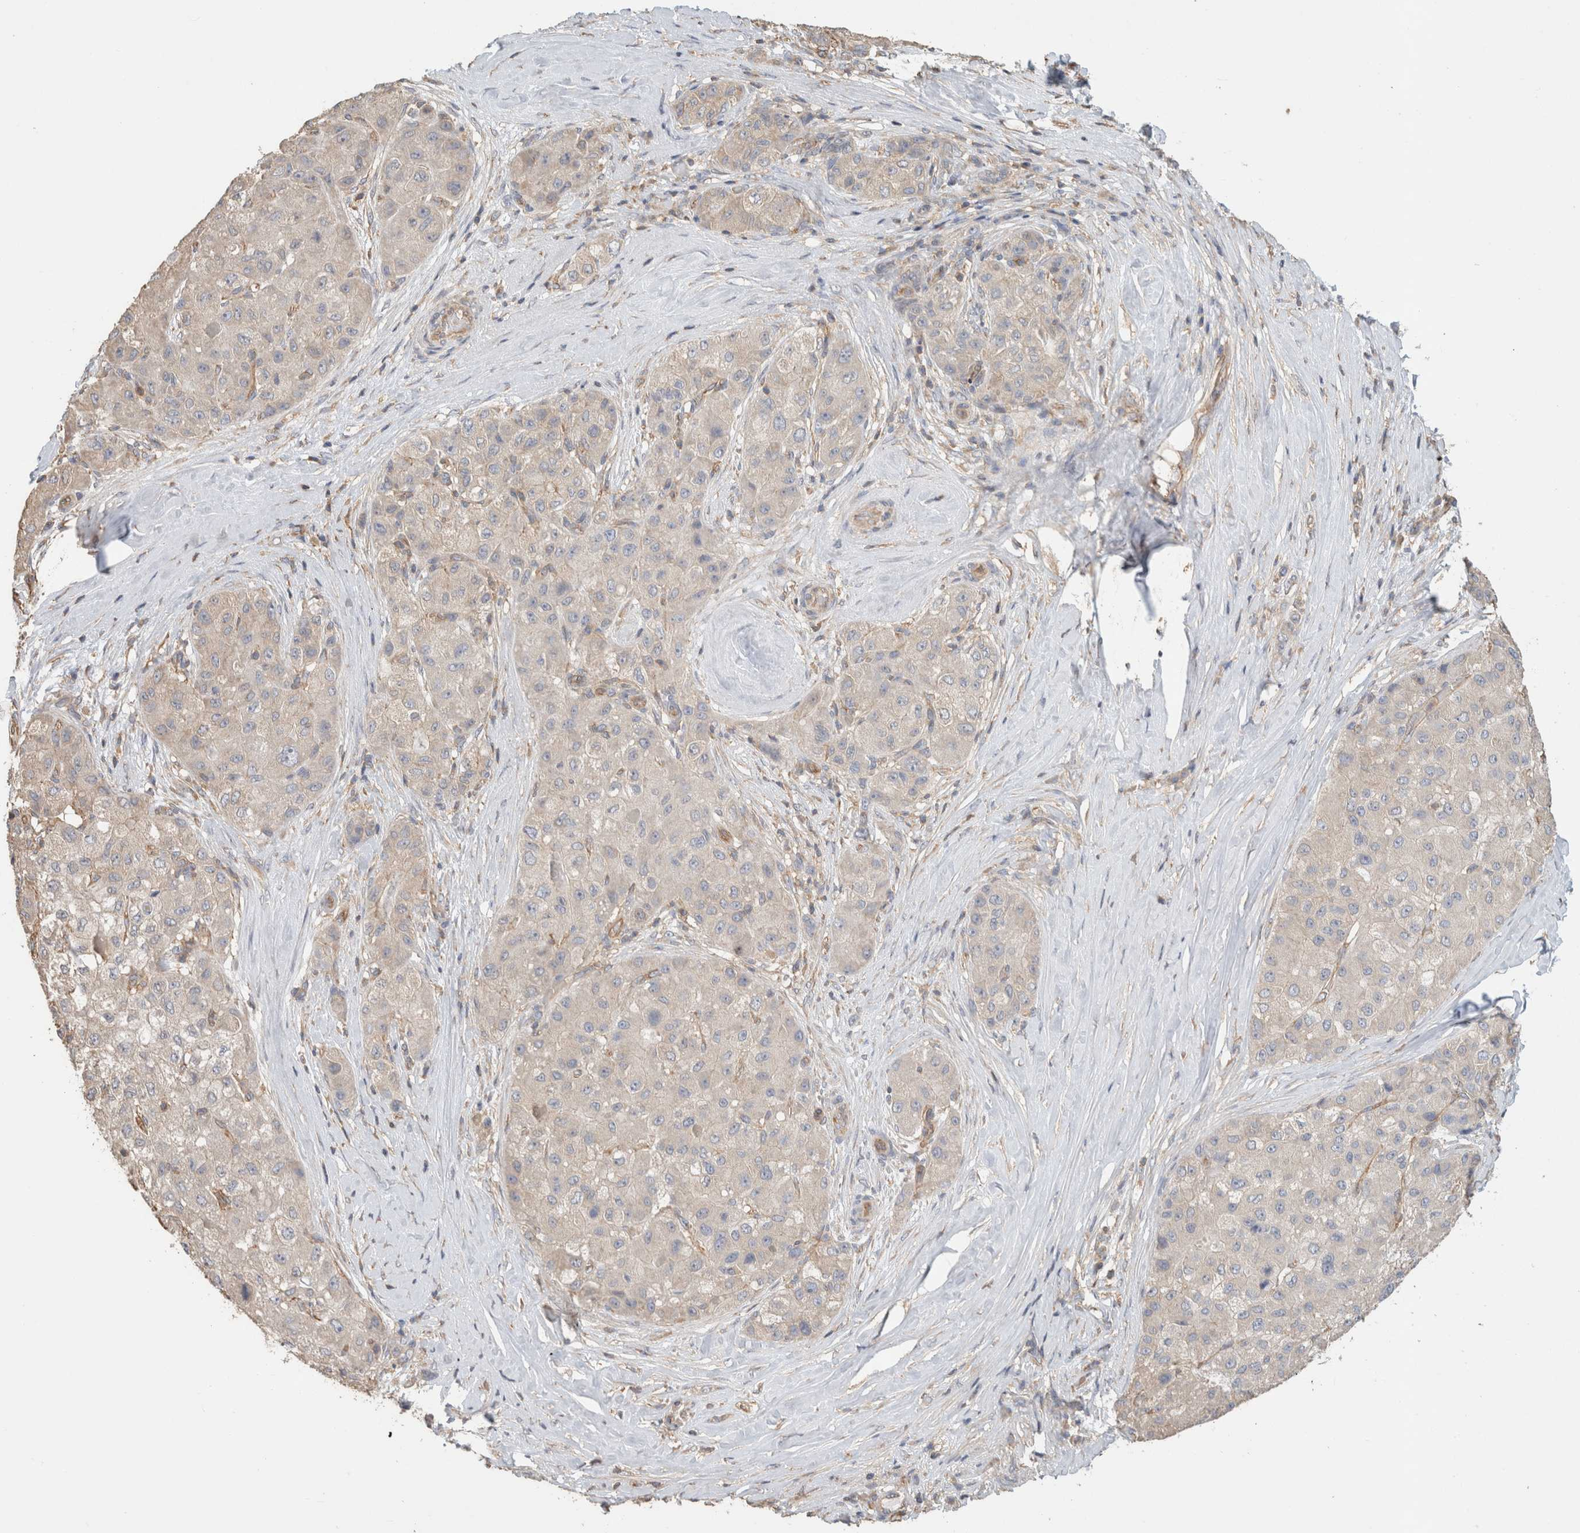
{"staining": {"intensity": "negative", "quantity": "none", "location": "none"}, "tissue": "liver cancer", "cell_type": "Tumor cells", "image_type": "cancer", "snomed": [{"axis": "morphology", "description": "Carcinoma, Hepatocellular, NOS"}, {"axis": "topography", "description": "Liver"}], "caption": "The image shows no significant expression in tumor cells of liver cancer. Brightfield microscopy of immunohistochemistry stained with DAB (brown) and hematoxylin (blue), captured at high magnification.", "gene": "CFAP418", "patient": {"sex": "male", "age": 80}}